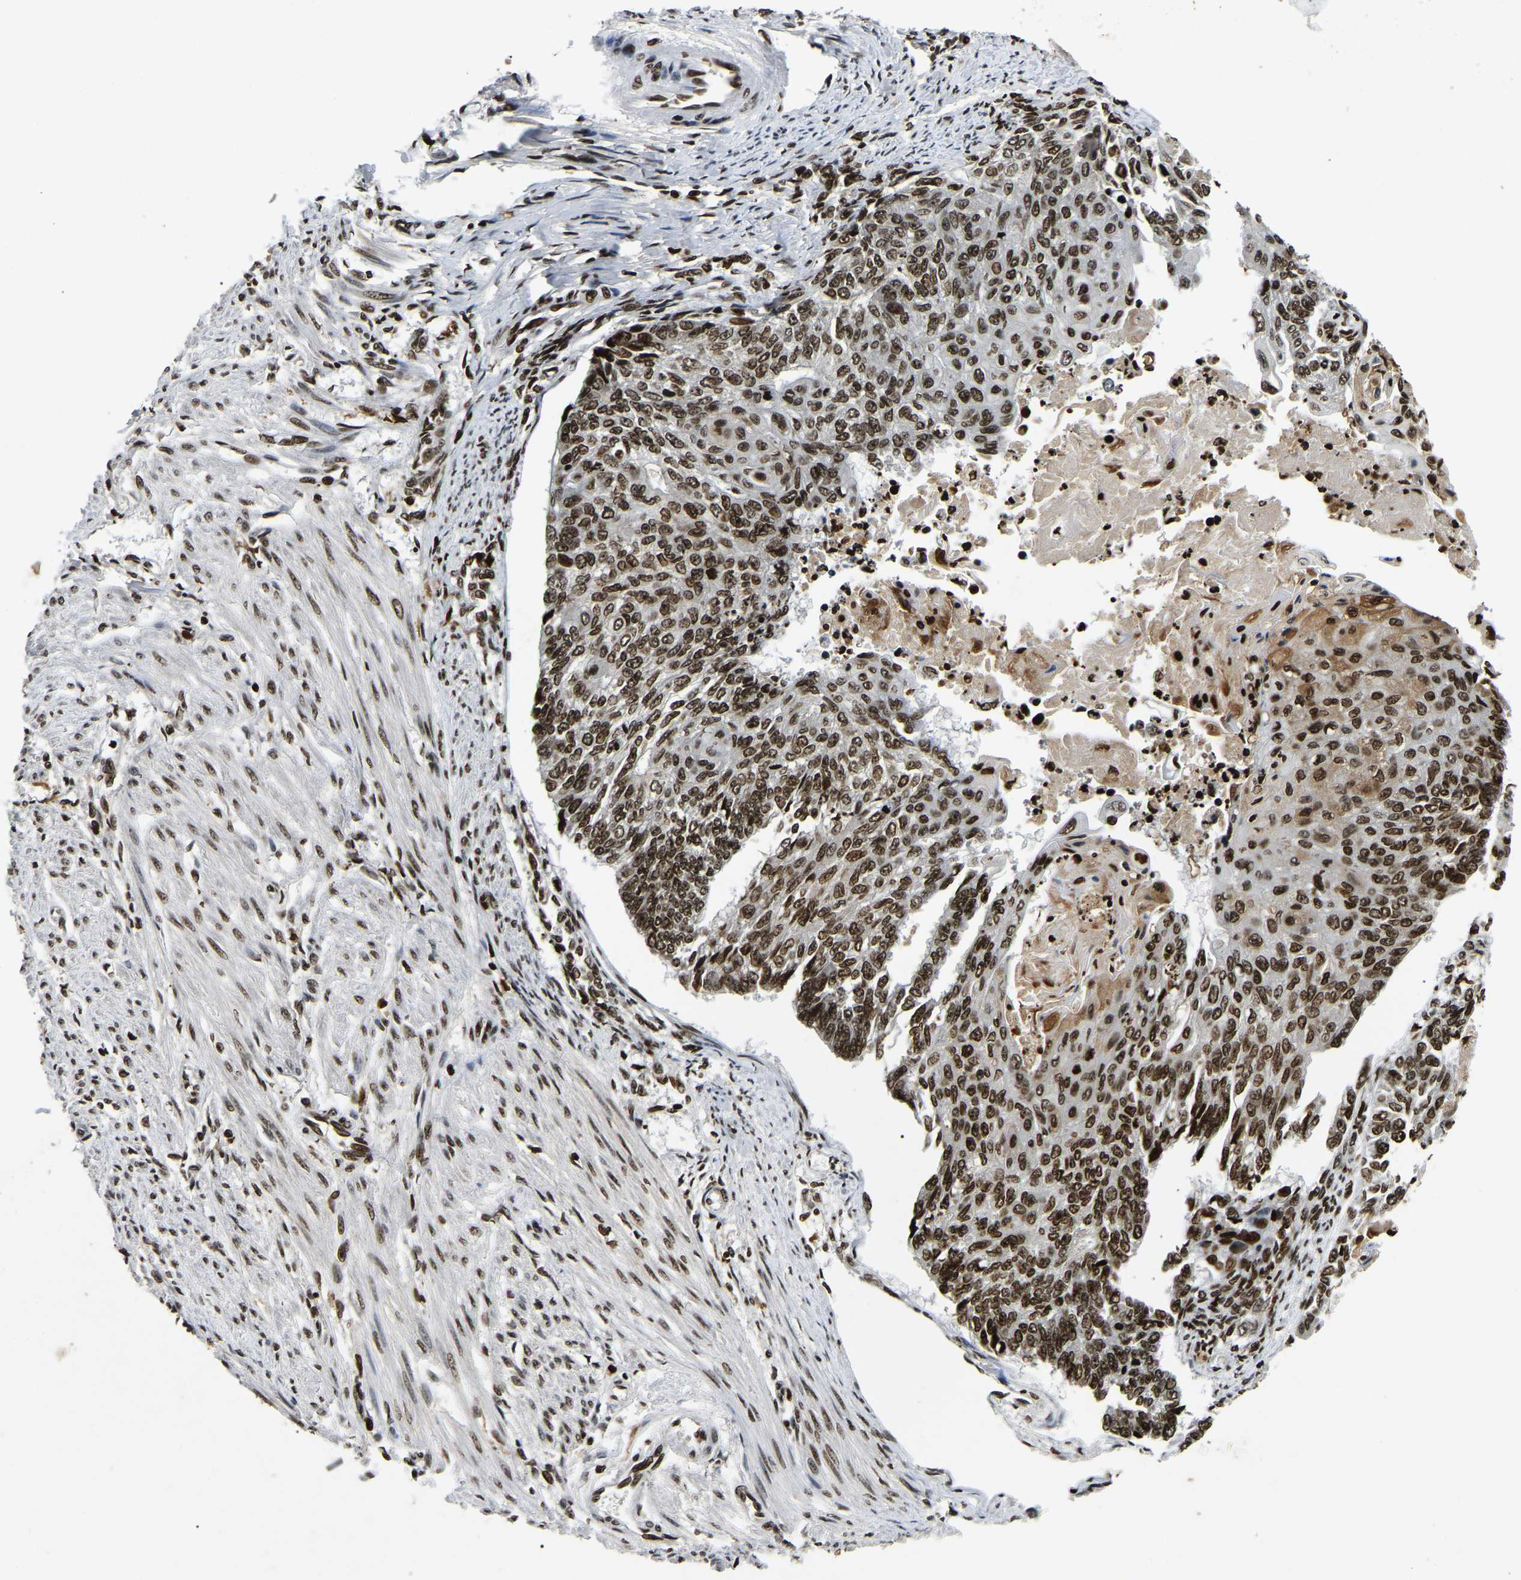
{"staining": {"intensity": "strong", "quantity": ">75%", "location": "nuclear"}, "tissue": "endometrial cancer", "cell_type": "Tumor cells", "image_type": "cancer", "snomed": [{"axis": "morphology", "description": "Adenocarcinoma, NOS"}, {"axis": "topography", "description": "Endometrium"}], "caption": "Endometrial adenocarcinoma stained with IHC shows strong nuclear expression in about >75% of tumor cells.", "gene": "LRRC61", "patient": {"sex": "female", "age": 32}}